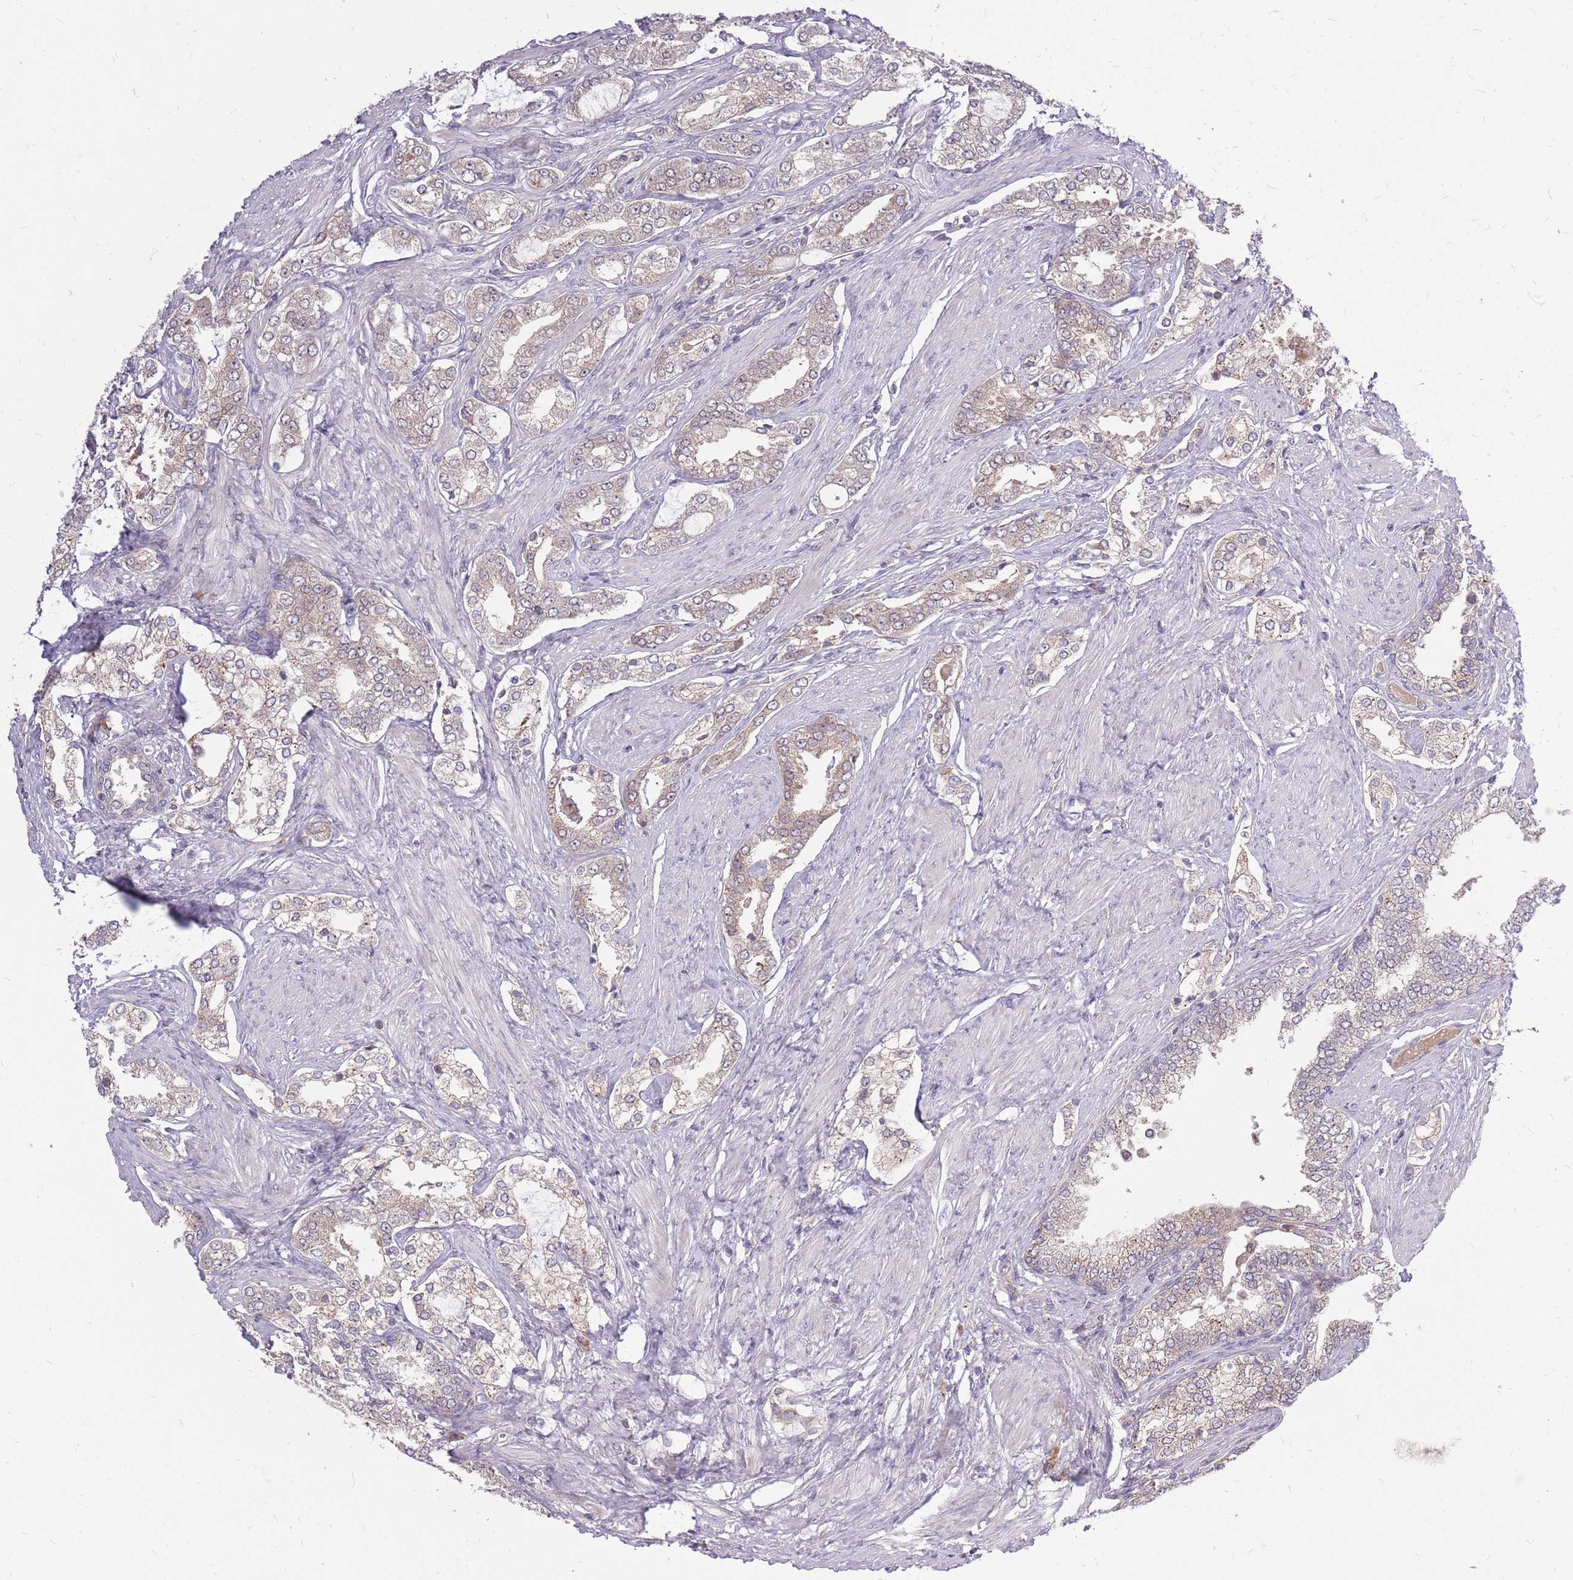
{"staining": {"intensity": "weak", "quantity": "<25%", "location": "cytoplasmic/membranous"}, "tissue": "prostate cancer", "cell_type": "Tumor cells", "image_type": "cancer", "snomed": [{"axis": "morphology", "description": "Adenocarcinoma, High grade"}, {"axis": "topography", "description": "Prostate"}], "caption": "Tumor cells are negative for protein expression in human prostate cancer.", "gene": "PPP1R27", "patient": {"sex": "male", "age": 71}}